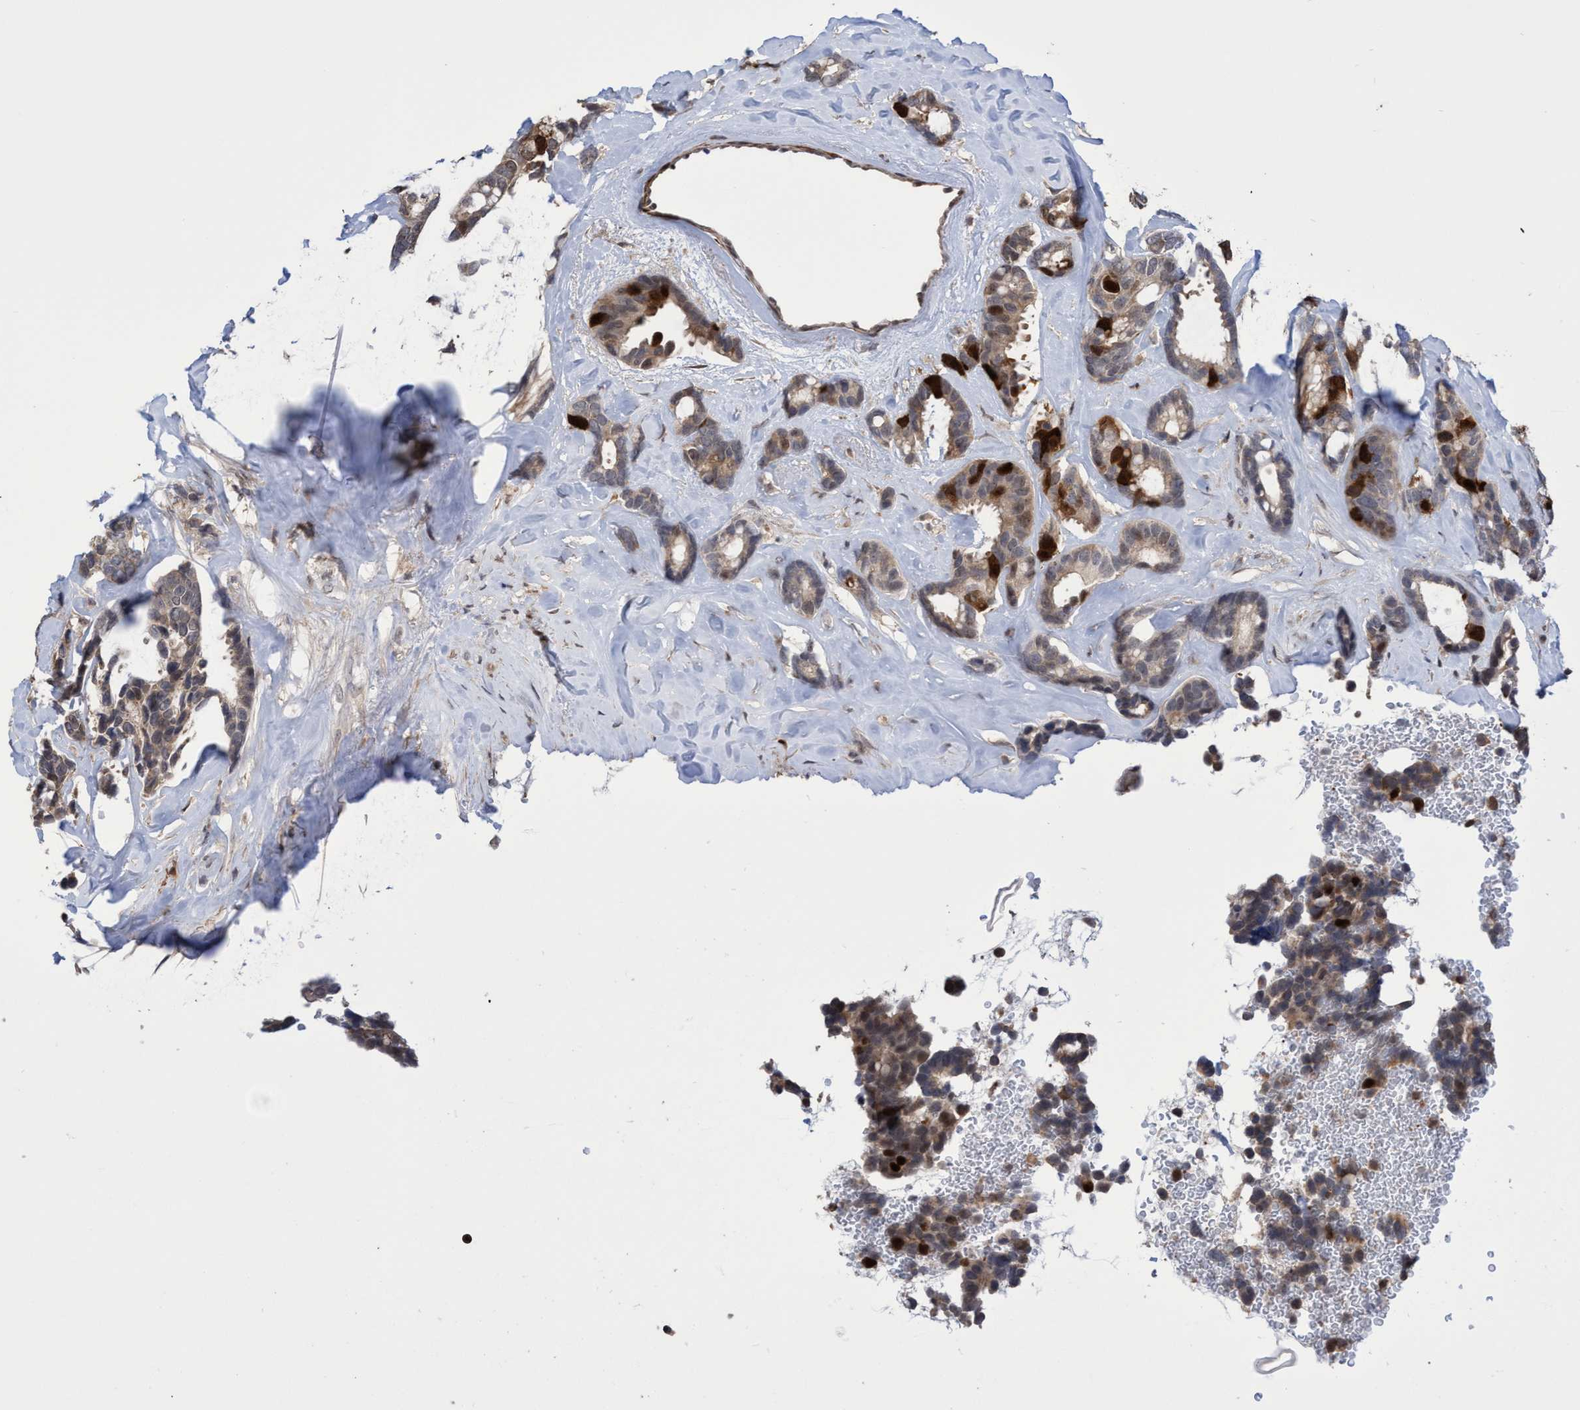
{"staining": {"intensity": "strong", "quantity": "<25%", "location": "cytoplasmic/membranous,nuclear"}, "tissue": "breast cancer", "cell_type": "Tumor cells", "image_type": "cancer", "snomed": [{"axis": "morphology", "description": "Duct carcinoma"}, {"axis": "topography", "description": "Breast"}], "caption": "Protein expression by IHC reveals strong cytoplasmic/membranous and nuclear positivity in approximately <25% of tumor cells in intraductal carcinoma (breast). (DAB (3,3'-diaminobenzidine) IHC with brightfield microscopy, high magnification).", "gene": "SLBP", "patient": {"sex": "female", "age": 87}}